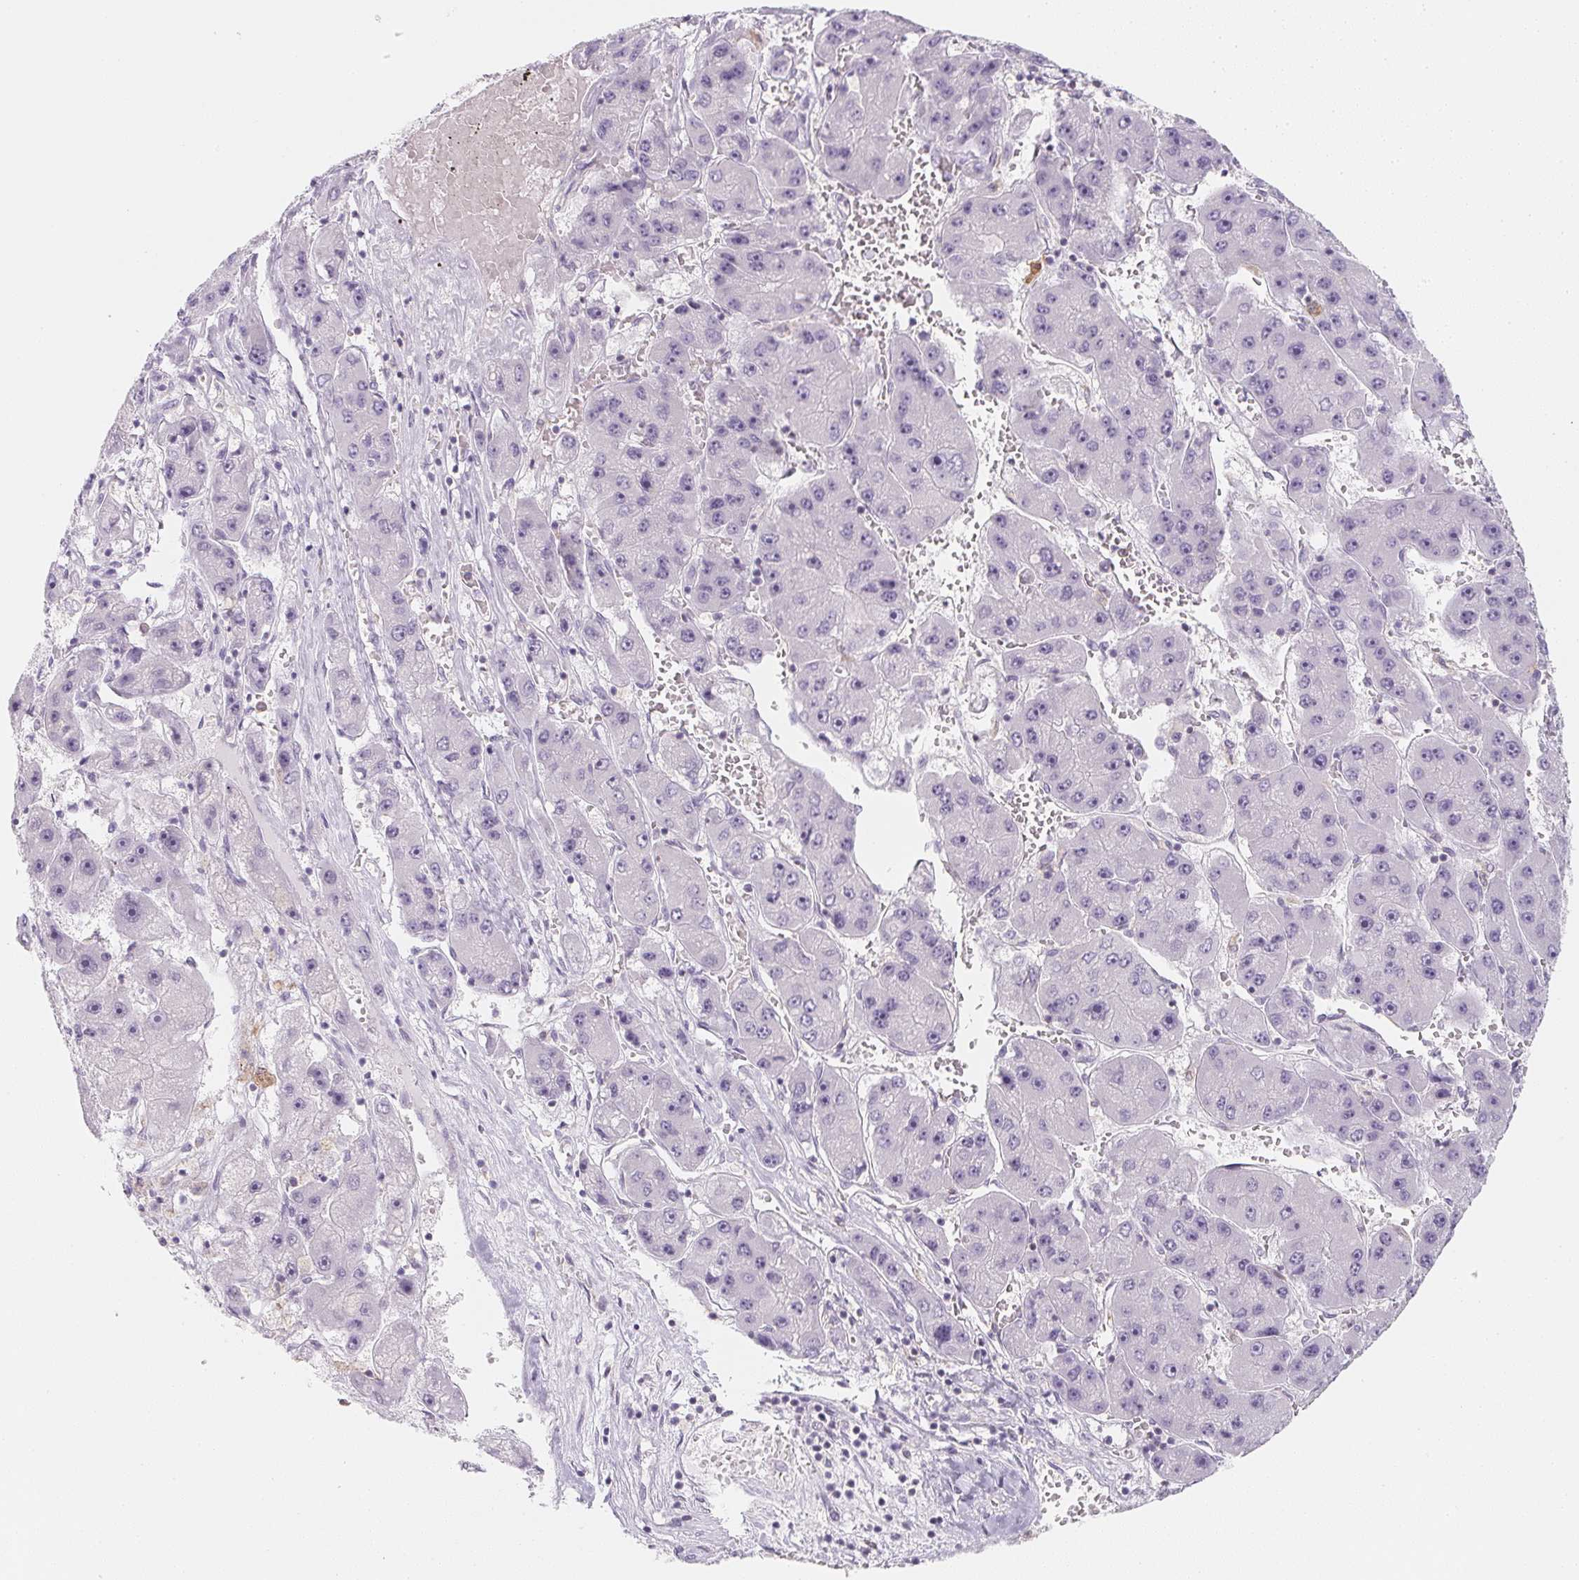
{"staining": {"intensity": "negative", "quantity": "none", "location": "none"}, "tissue": "liver cancer", "cell_type": "Tumor cells", "image_type": "cancer", "snomed": [{"axis": "morphology", "description": "Carcinoma, Hepatocellular, NOS"}, {"axis": "topography", "description": "Liver"}], "caption": "DAB (3,3'-diaminobenzidine) immunohistochemical staining of hepatocellular carcinoma (liver) exhibits no significant positivity in tumor cells.", "gene": "SOAT1", "patient": {"sex": "female", "age": 61}}